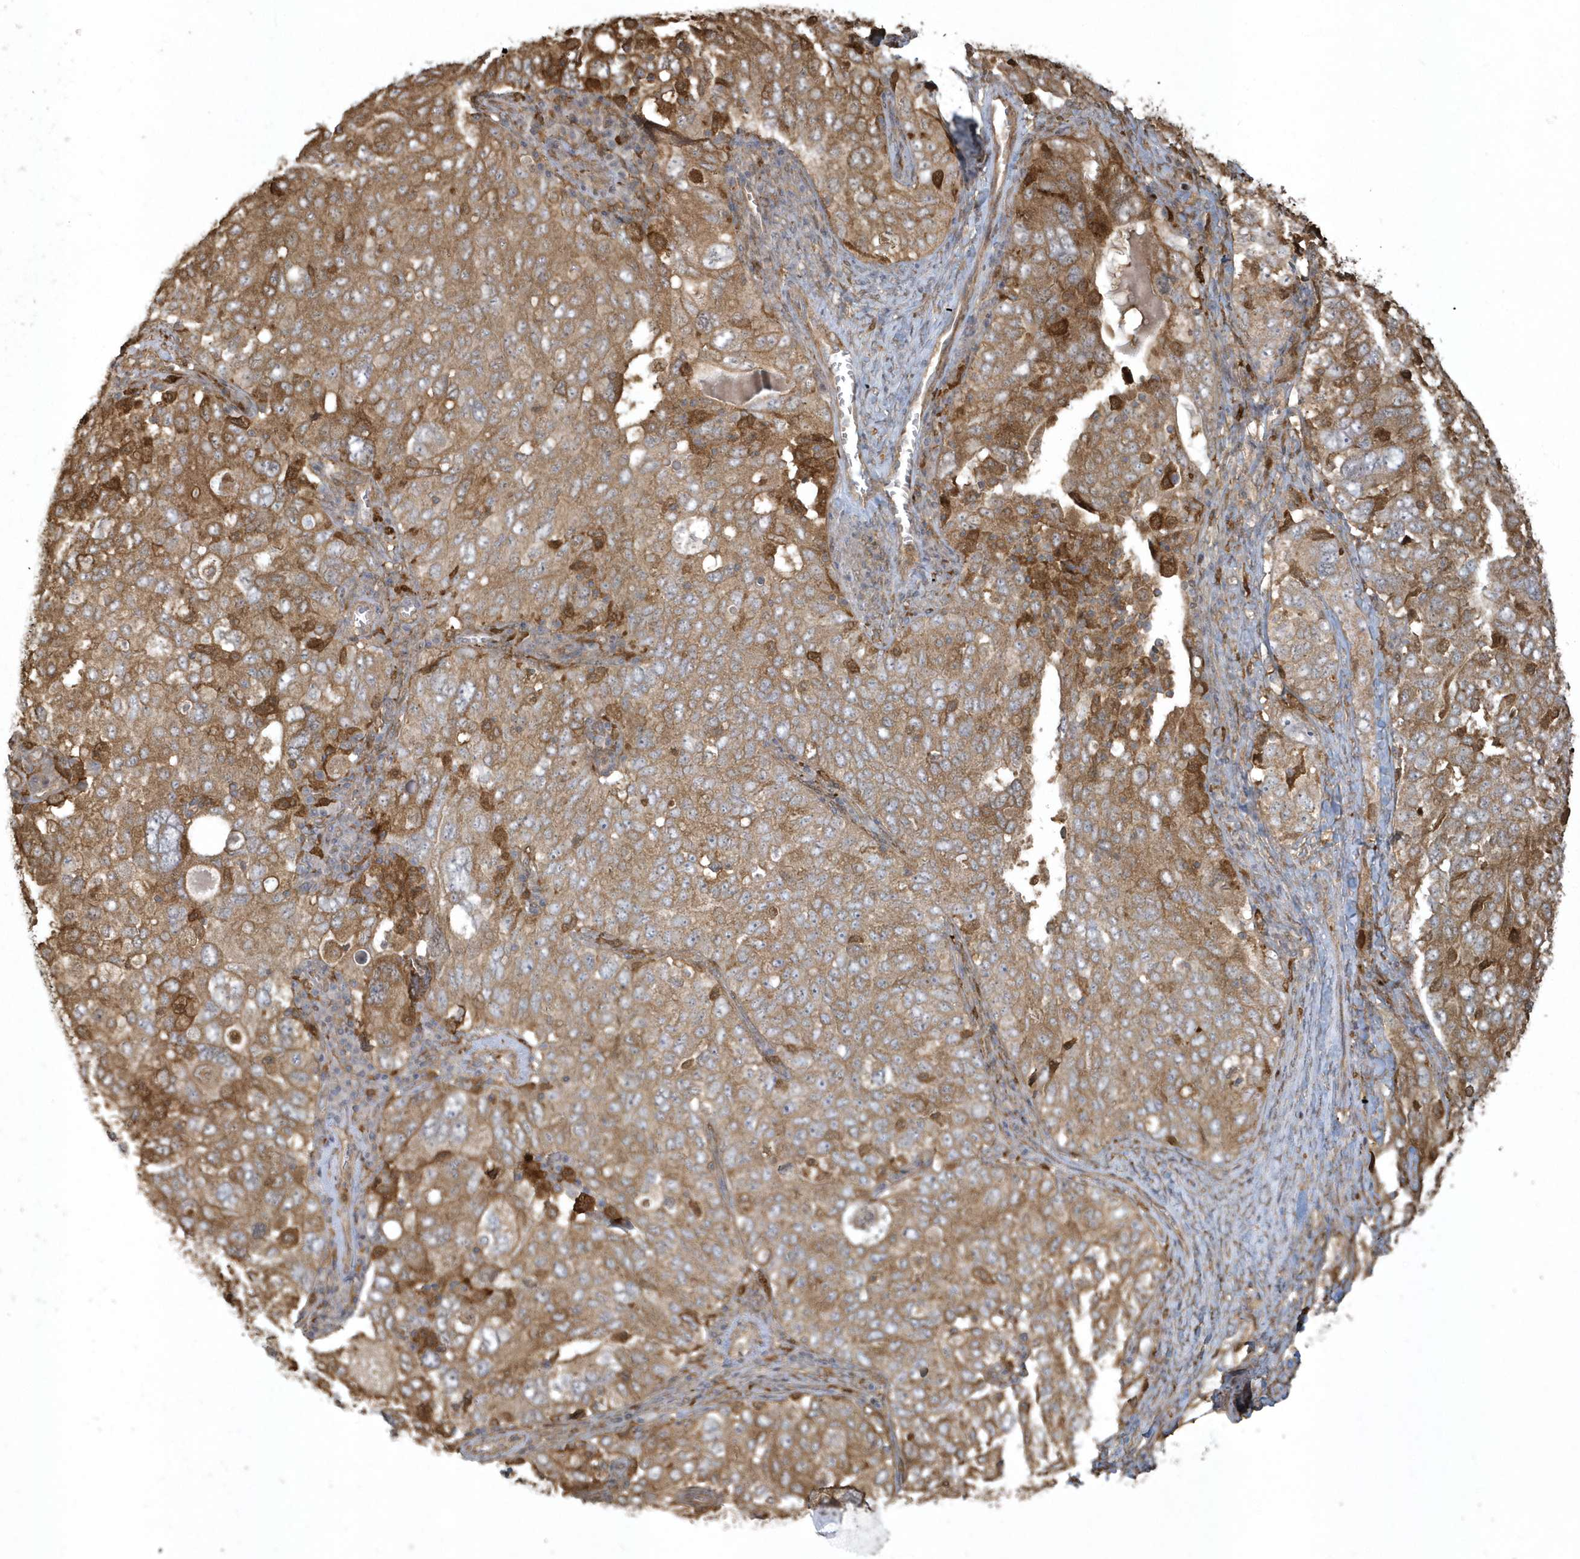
{"staining": {"intensity": "strong", "quantity": ">75%", "location": "cytoplasmic/membranous"}, "tissue": "ovarian cancer", "cell_type": "Tumor cells", "image_type": "cancer", "snomed": [{"axis": "morphology", "description": "Carcinoma, endometroid"}, {"axis": "topography", "description": "Ovary"}], "caption": "Protein analysis of ovarian cancer tissue displays strong cytoplasmic/membranous positivity in approximately >75% of tumor cells. The staining was performed using DAB to visualize the protein expression in brown, while the nuclei were stained in blue with hematoxylin (Magnification: 20x).", "gene": "HNMT", "patient": {"sex": "female", "age": 62}}